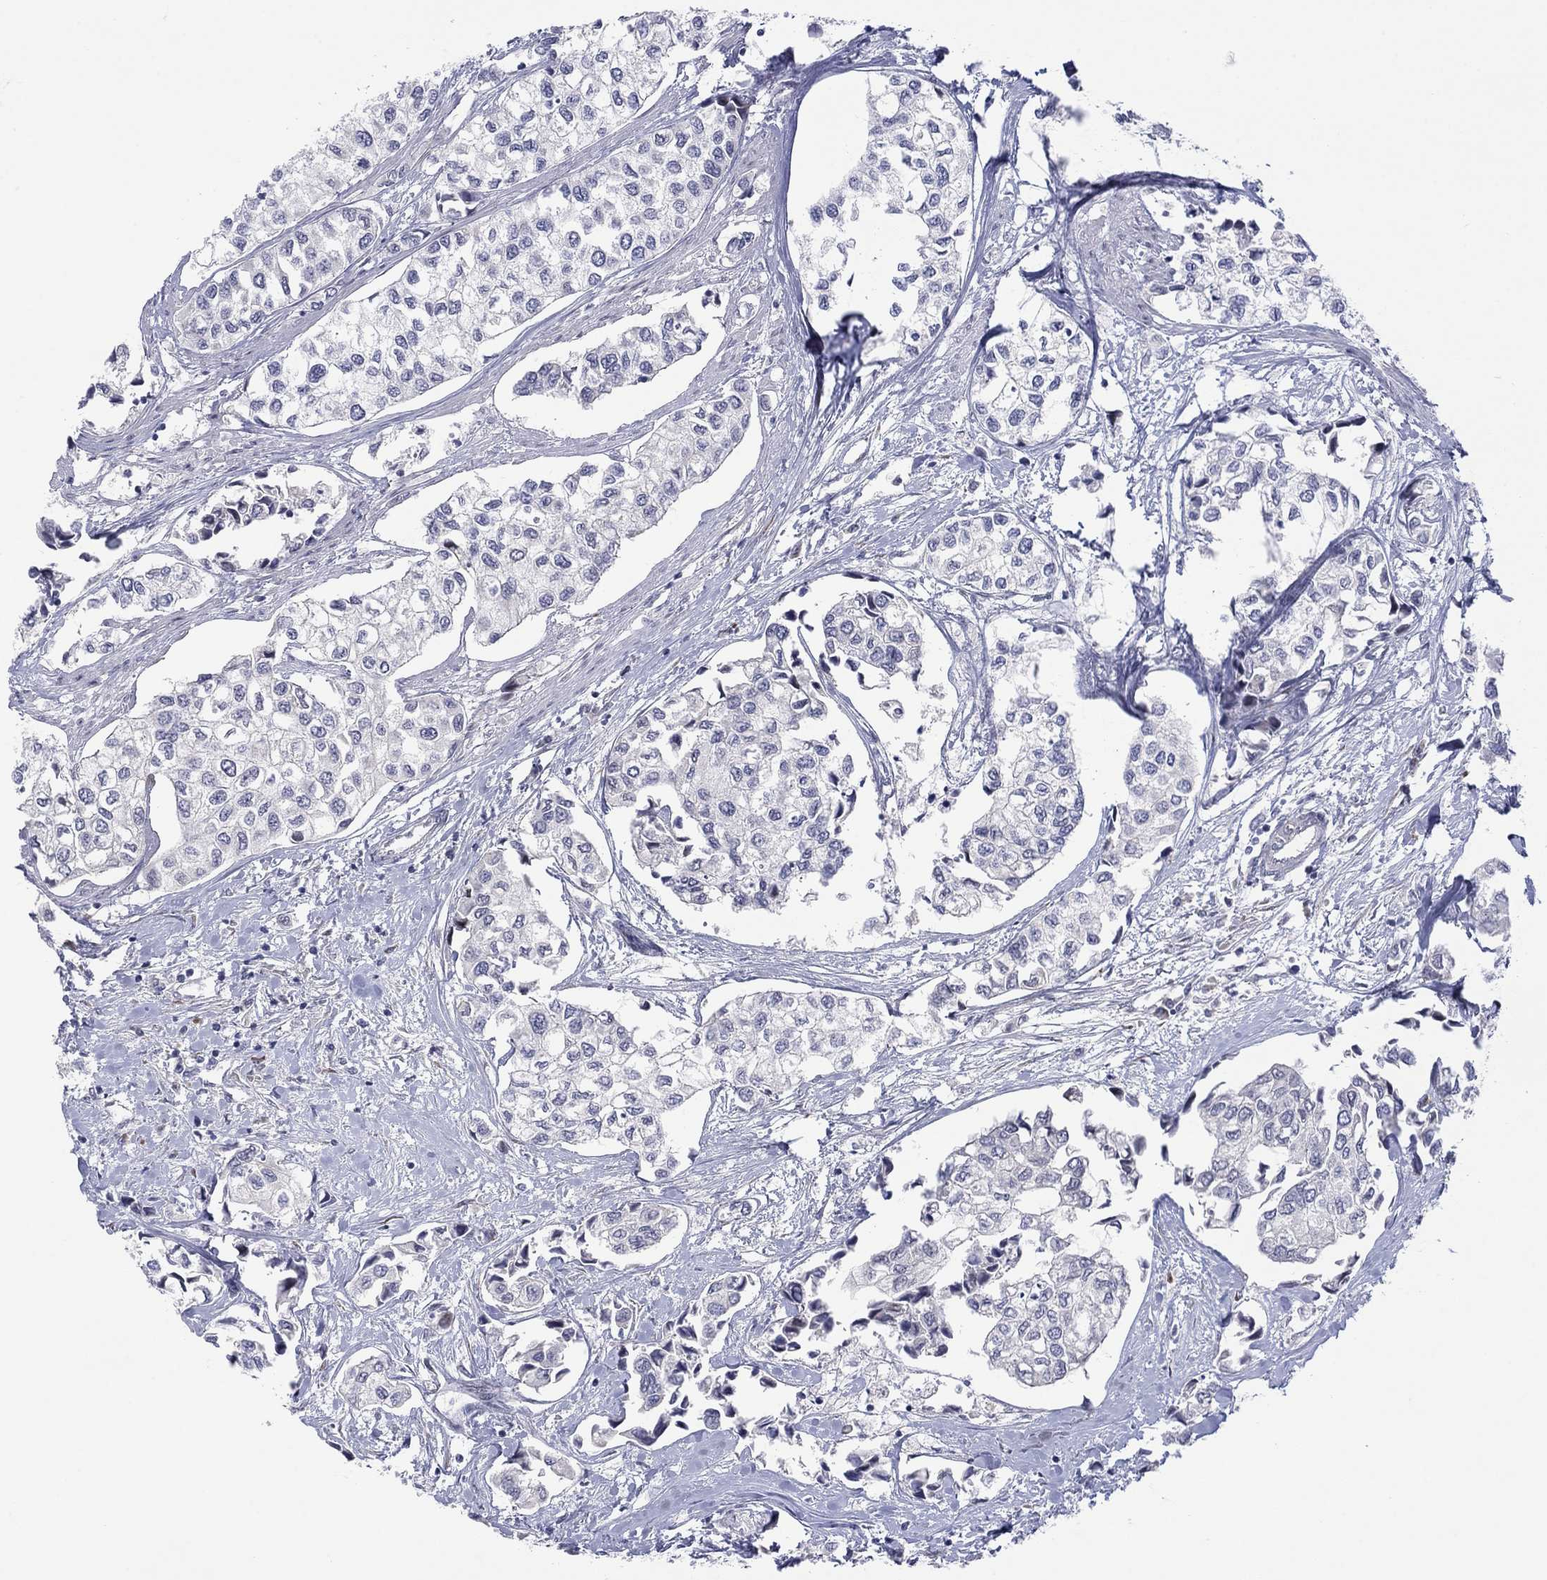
{"staining": {"intensity": "negative", "quantity": "none", "location": "none"}, "tissue": "urothelial cancer", "cell_type": "Tumor cells", "image_type": "cancer", "snomed": [{"axis": "morphology", "description": "Urothelial carcinoma, High grade"}, {"axis": "topography", "description": "Urinary bladder"}], "caption": "Histopathology image shows no protein positivity in tumor cells of urothelial cancer tissue.", "gene": "TTC21B", "patient": {"sex": "male", "age": 73}}